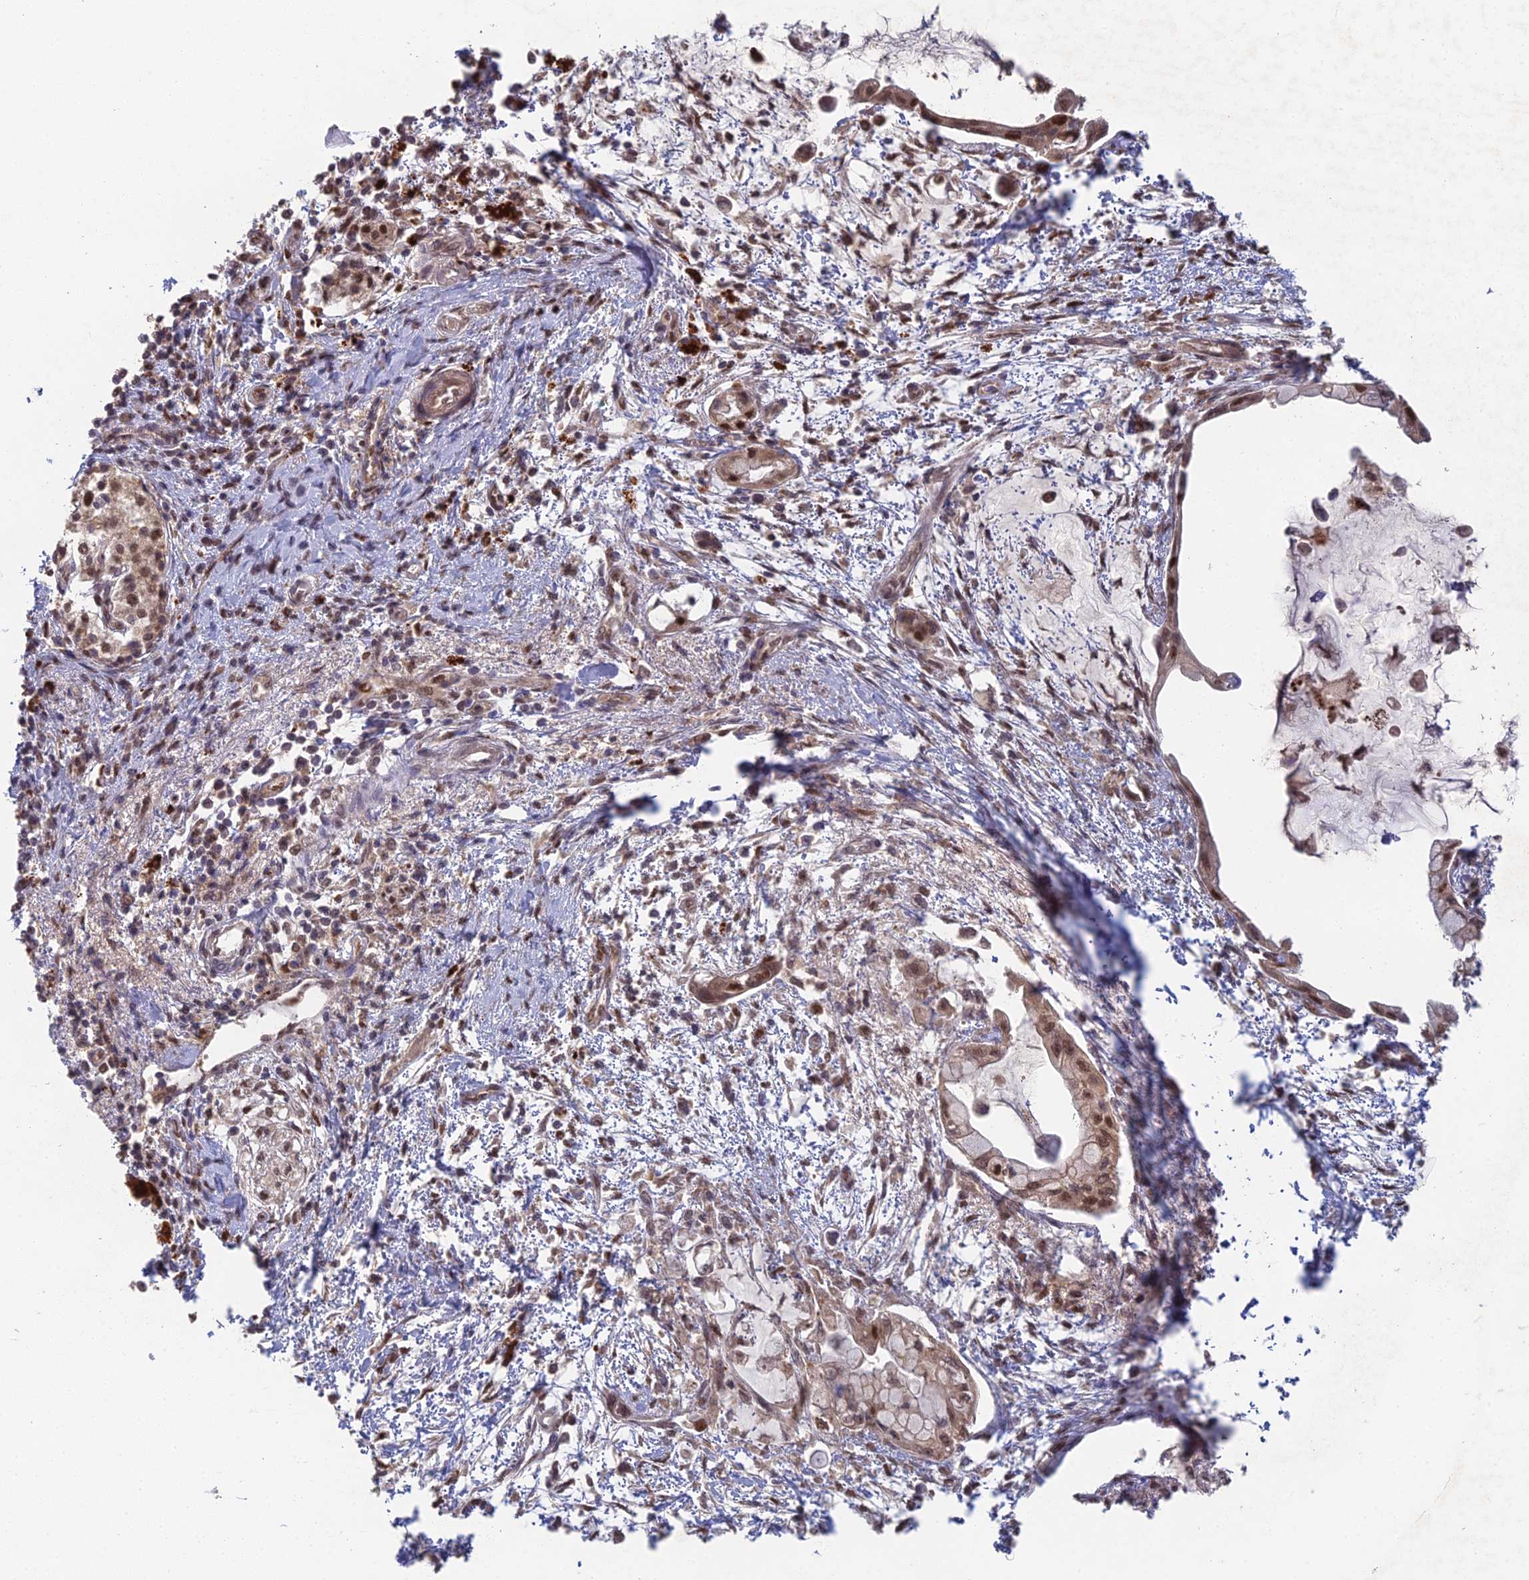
{"staining": {"intensity": "moderate", "quantity": "<25%", "location": "nuclear"}, "tissue": "pancreatic cancer", "cell_type": "Tumor cells", "image_type": "cancer", "snomed": [{"axis": "morphology", "description": "Adenocarcinoma, NOS"}, {"axis": "topography", "description": "Pancreas"}], "caption": "The image exhibits a brown stain indicating the presence of a protein in the nuclear of tumor cells in pancreatic cancer.", "gene": "RANBP3", "patient": {"sex": "male", "age": 48}}